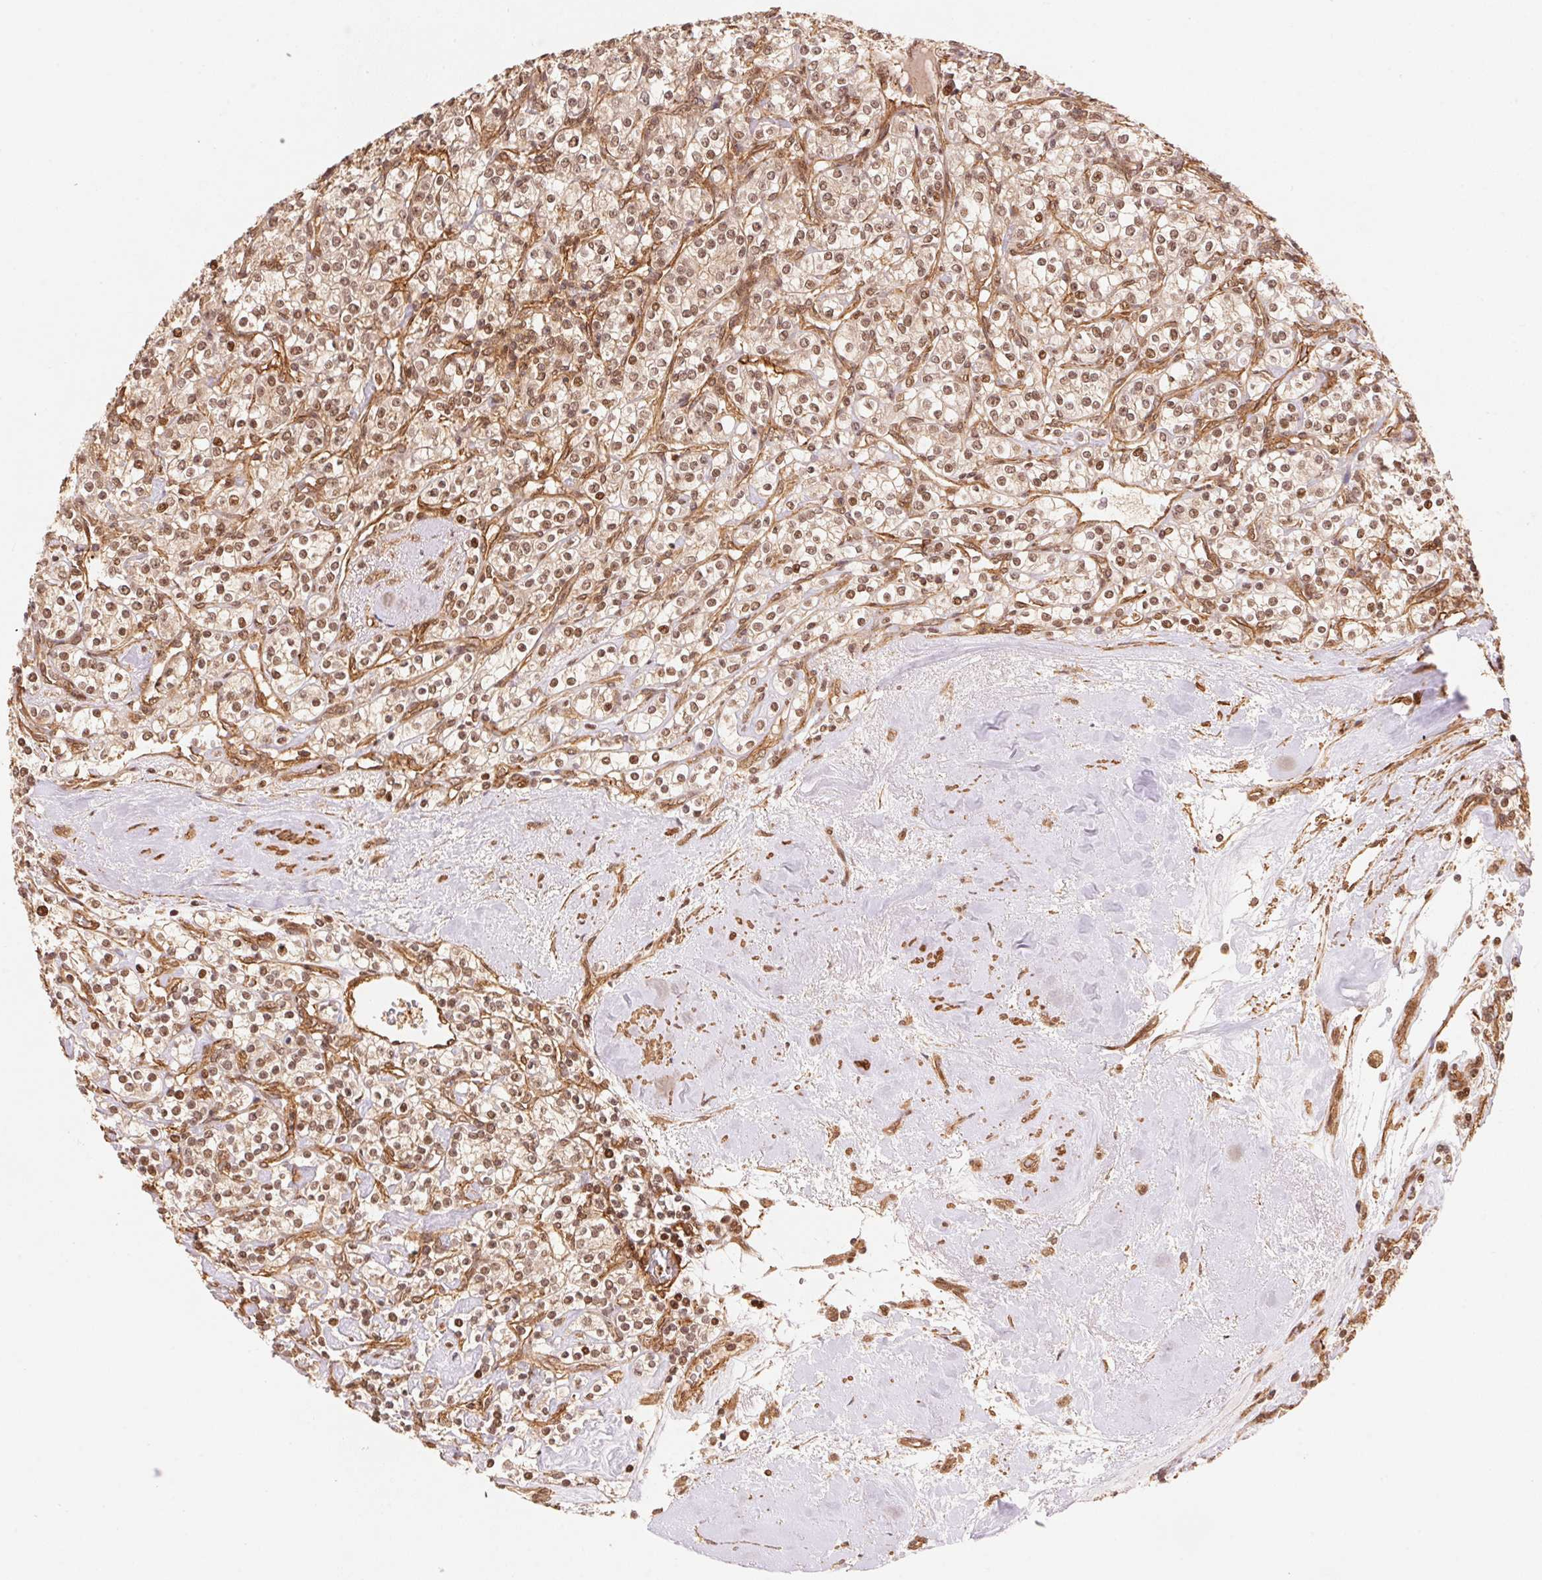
{"staining": {"intensity": "moderate", "quantity": ">75%", "location": "nuclear"}, "tissue": "renal cancer", "cell_type": "Tumor cells", "image_type": "cancer", "snomed": [{"axis": "morphology", "description": "Adenocarcinoma, NOS"}, {"axis": "topography", "description": "Kidney"}], "caption": "A brown stain highlights moderate nuclear staining of a protein in human adenocarcinoma (renal) tumor cells.", "gene": "TNIP2", "patient": {"sex": "male", "age": 77}}